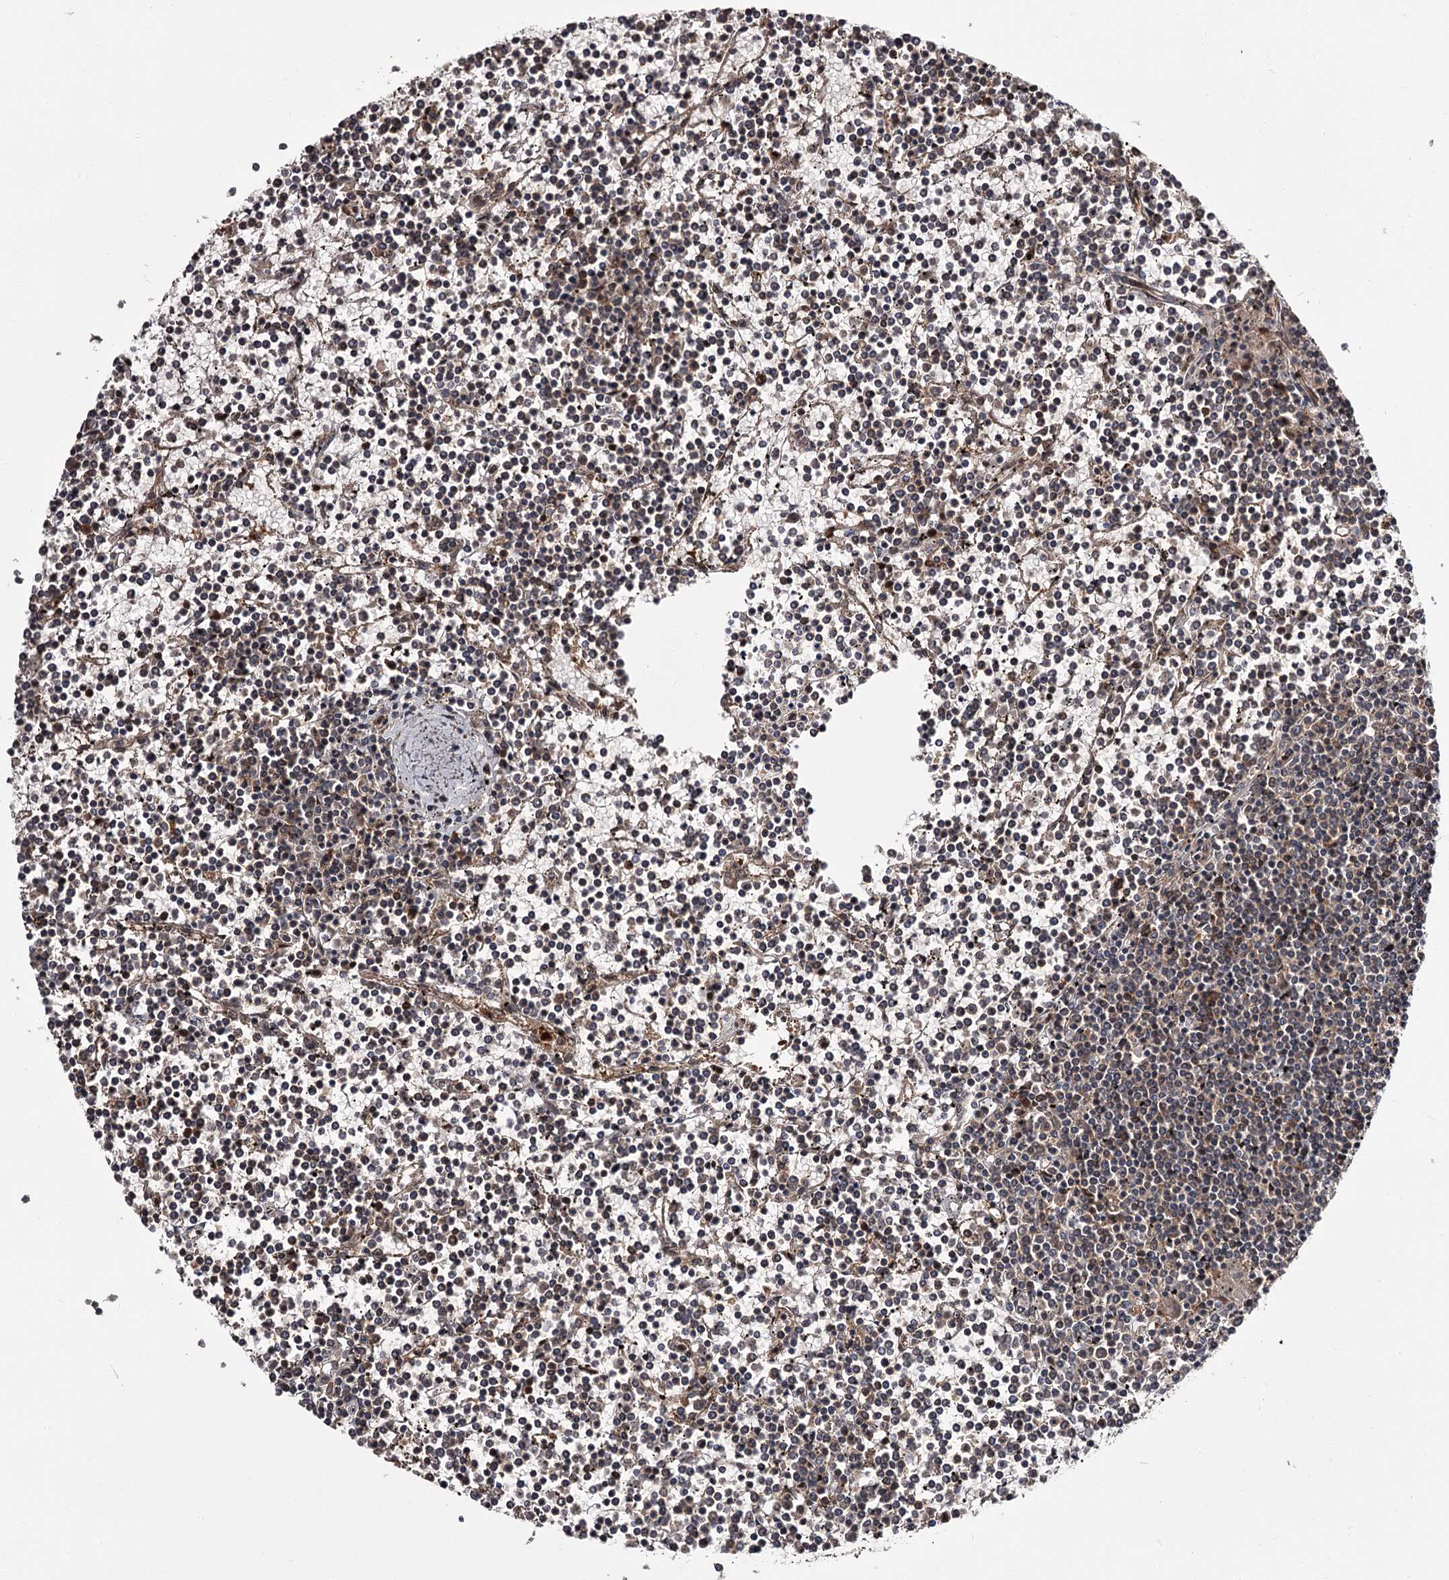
{"staining": {"intensity": "weak", "quantity": "<25%", "location": "cytoplasmic/membranous"}, "tissue": "lymphoma", "cell_type": "Tumor cells", "image_type": "cancer", "snomed": [{"axis": "morphology", "description": "Malignant lymphoma, non-Hodgkin's type, Low grade"}, {"axis": "topography", "description": "Spleen"}], "caption": "This is an immunohistochemistry micrograph of lymphoma. There is no expression in tumor cells.", "gene": "DAO", "patient": {"sex": "female", "age": 19}}